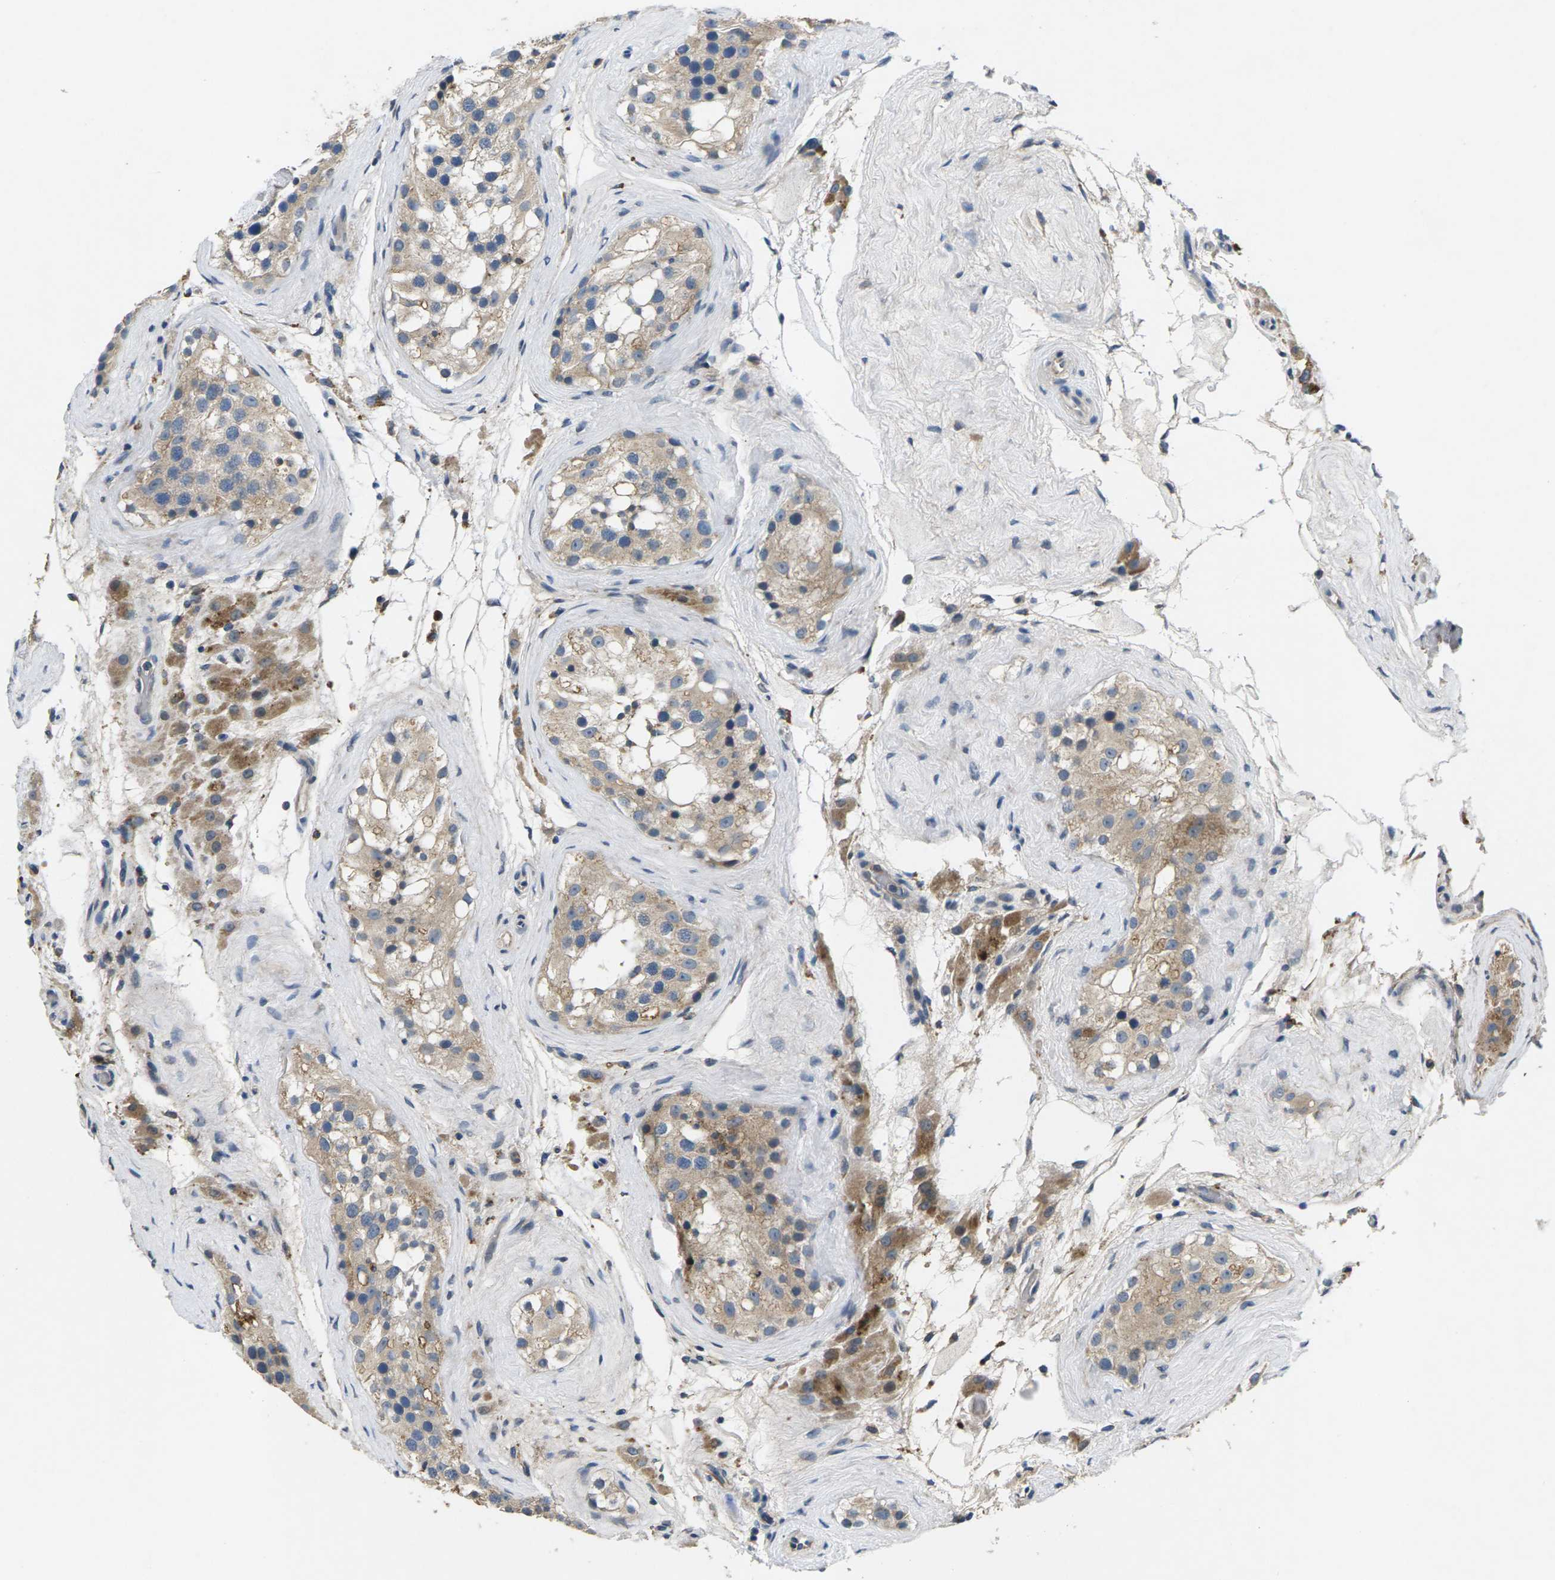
{"staining": {"intensity": "weak", "quantity": ">75%", "location": "cytoplasmic/membranous"}, "tissue": "testis", "cell_type": "Cells in seminiferous ducts", "image_type": "normal", "snomed": [{"axis": "morphology", "description": "Normal tissue, NOS"}, {"axis": "morphology", "description": "Seminoma, NOS"}, {"axis": "topography", "description": "Testis"}], "caption": "A photomicrograph of human testis stained for a protein shows weak cytoplasmic/membranous brown staining in cells in seminiferous ducts.", "gene": "ERGIC3", "patient": {"sex": "male", "age": 71}}